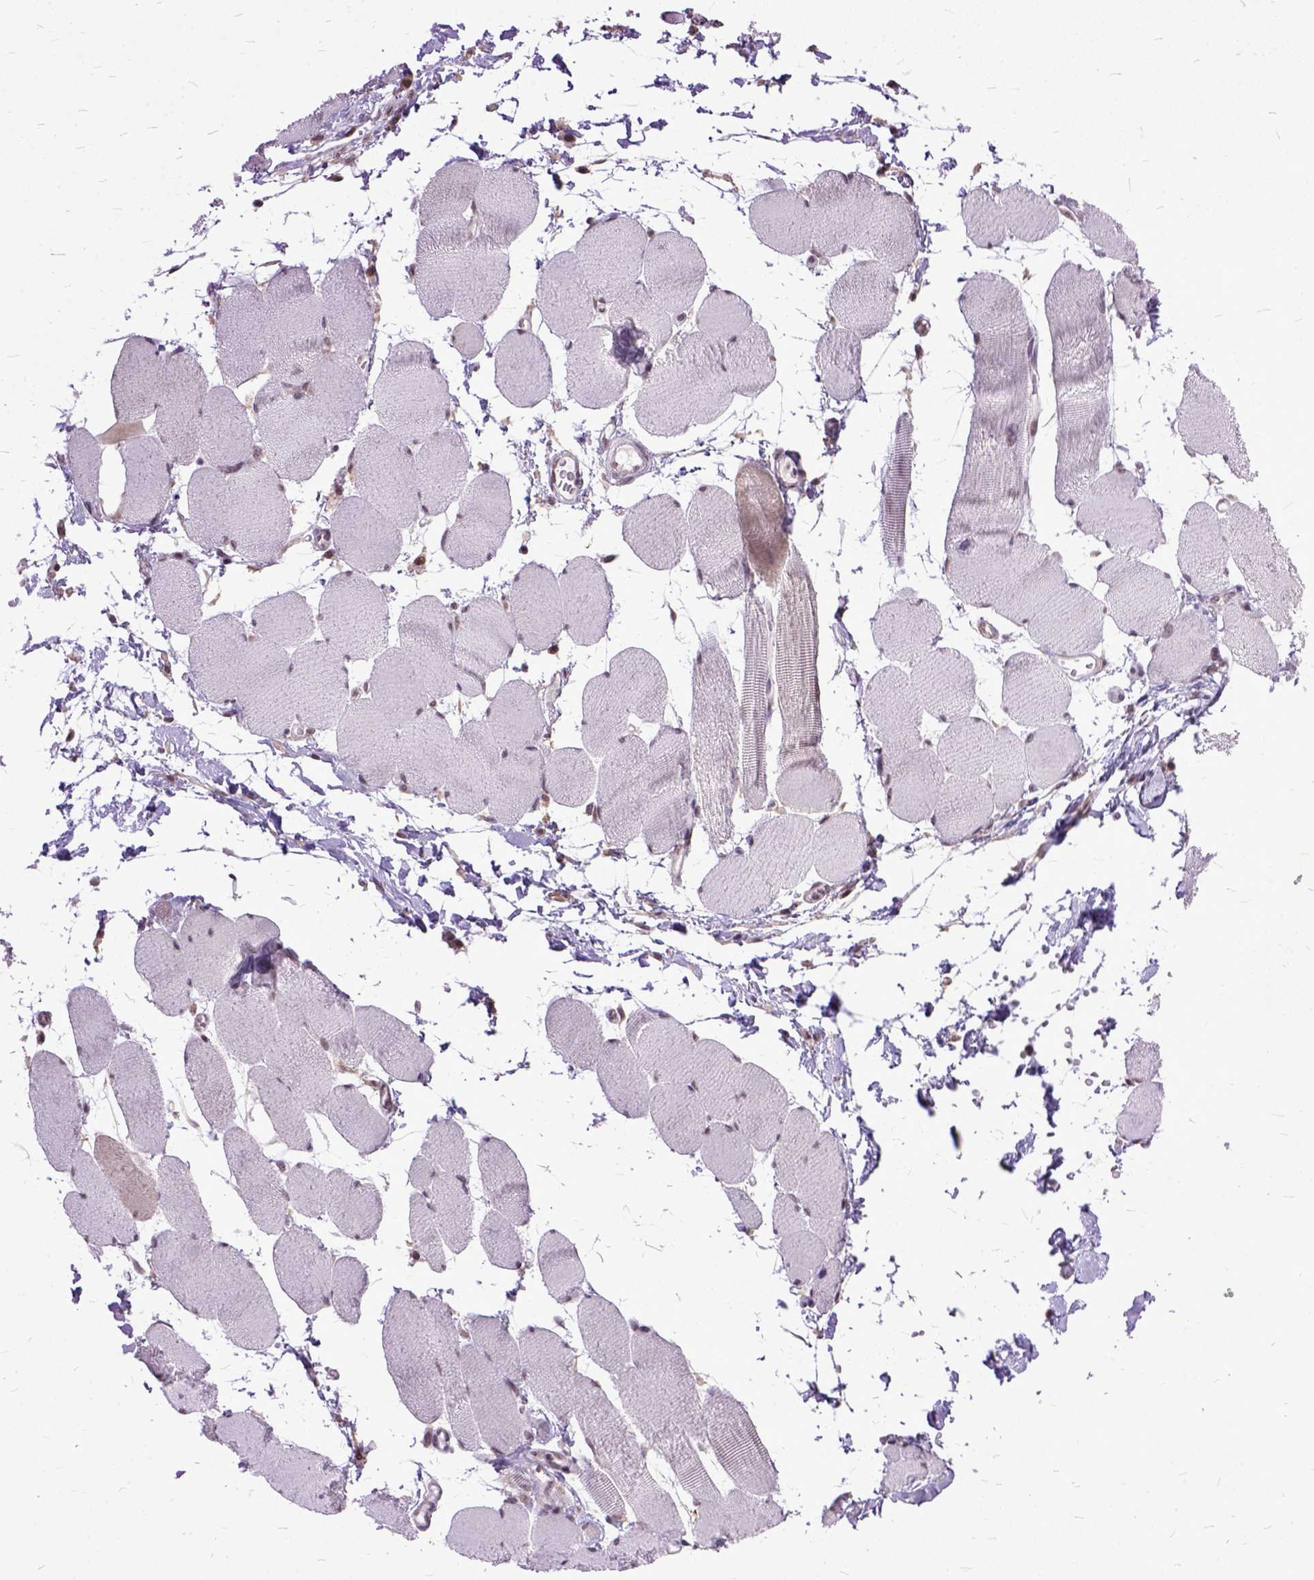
{"staining": {"intensity": "moderate", "quantity": "25%-75%", "location": "nuclear"}, "tissue": "skeletal muscle", "cell_type": "Myocytes", "image_type": "normal", "snomed": [{"axis": "morphology", "description": "Normal tissue, NOS"}, {"axis": "topography", "description": "Skeletal muscle"}], "caption": "Normal skeletal muscle was stained to show a protein in brown. There is medium levels of moderate nuclear expression in about 25%-75% of myocytes. (DAB (3,3'-diaminobenzidine) IHC, brown staining for protein, blue staining for nuclei).", "gene": "ORC5", "patient": {"sex": "female", "age": 75}}